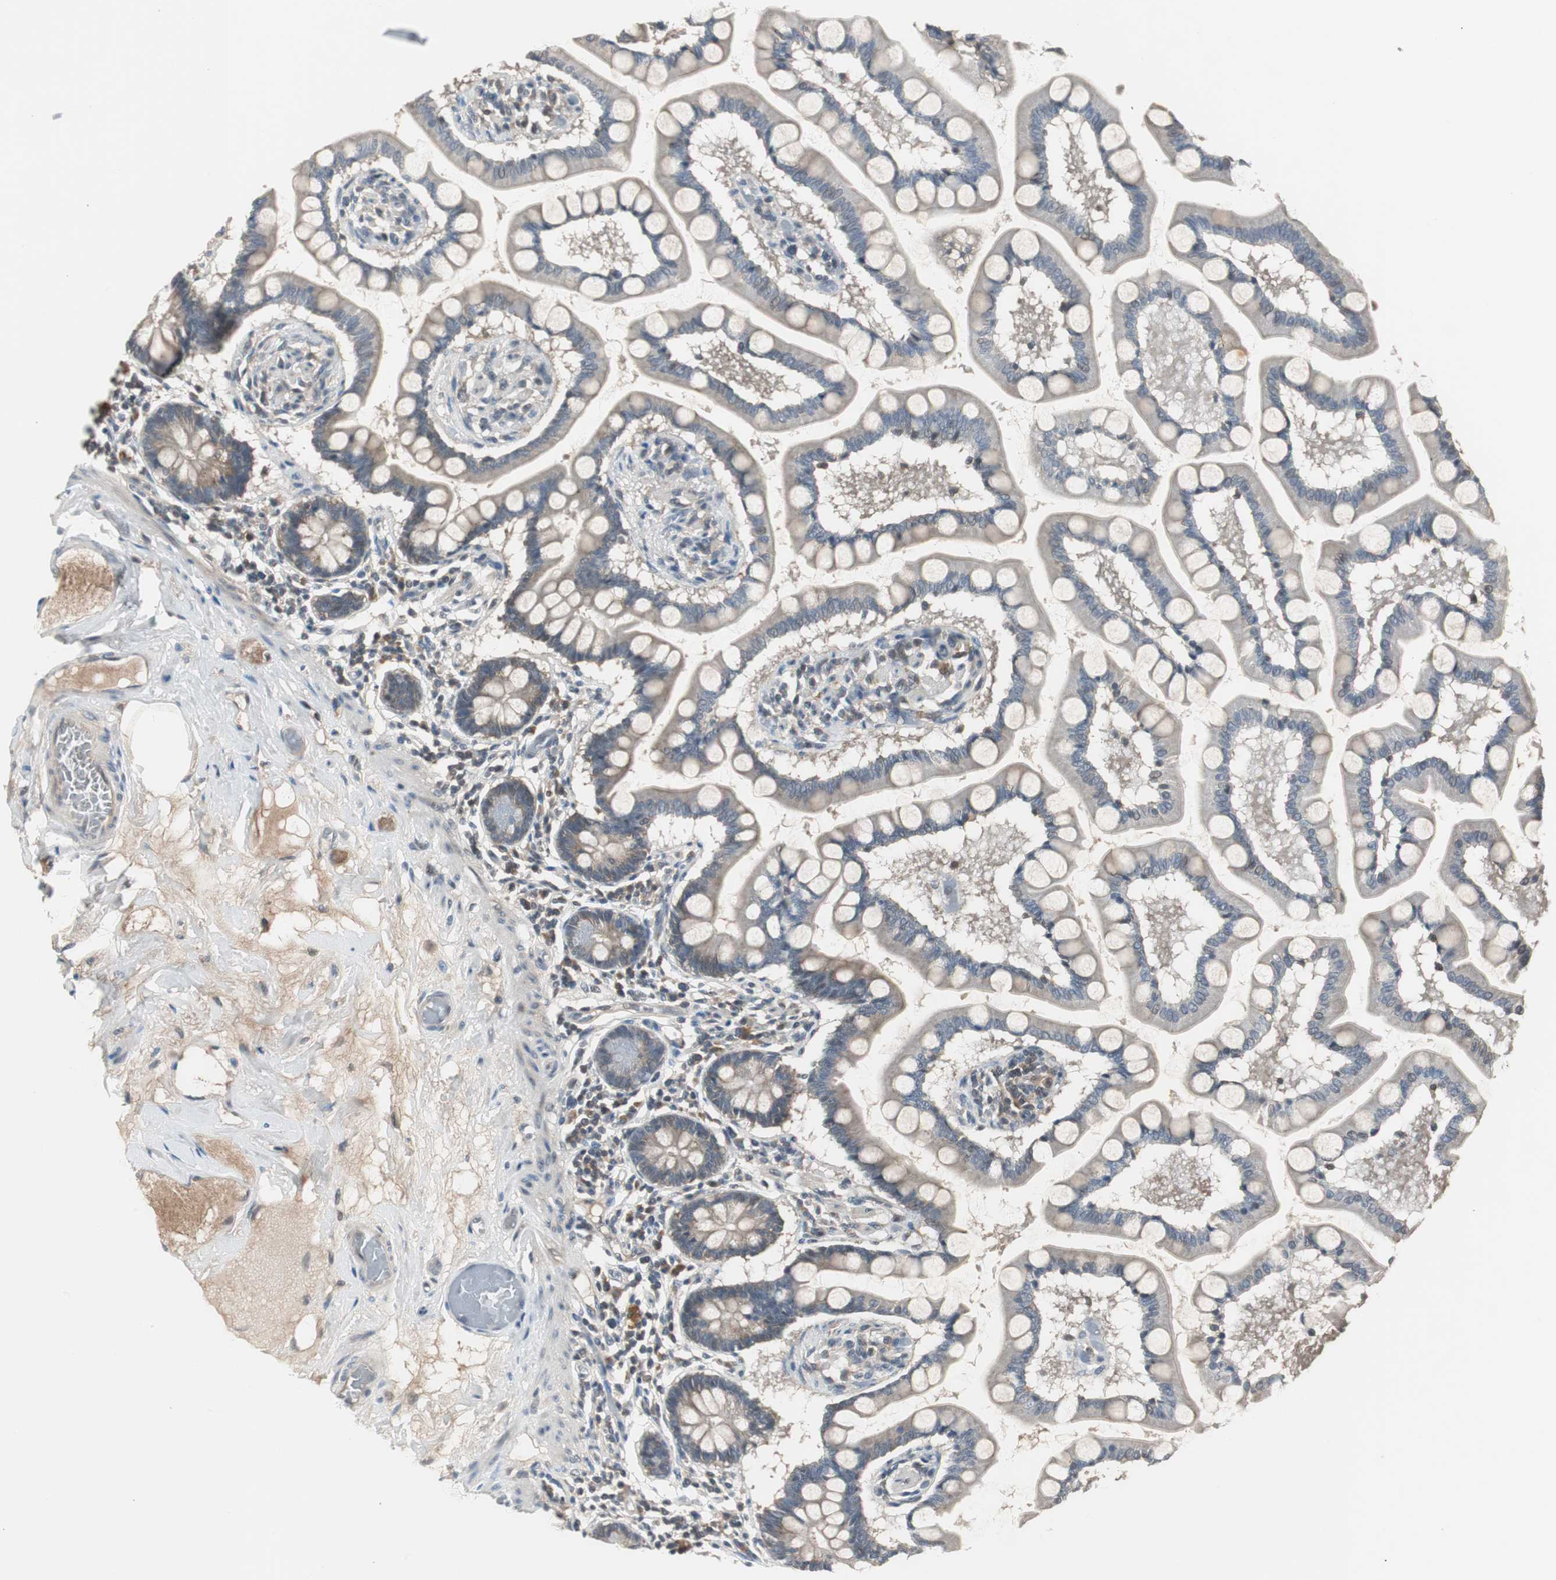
{"staining": {"intensity": "weak", "quantity": ">75%", "location": "cytoplasmic/membranous"}, "tissue": "small intestine", "cell_type": "Glandular cells", "image_type": "normal", "snomed": [{"axis": "morphology", "description": "Normal tissue, NOS"}, {"axis": "topography", "description": "Small intestine"}], "caption": "High-power microscopy captured an immunohistochemistry (IHC) photomicrograph of benign small intestine, revealing weak cytoplasmic/membranous expression in about >75% of glandular cells. Using DAB (brown) and hematoxylin (blue) stains, captured at high magnification using brightfield microscopy.", "gene": "ZMPSTE24", "patient": {"sex": "male", "age": 41}}